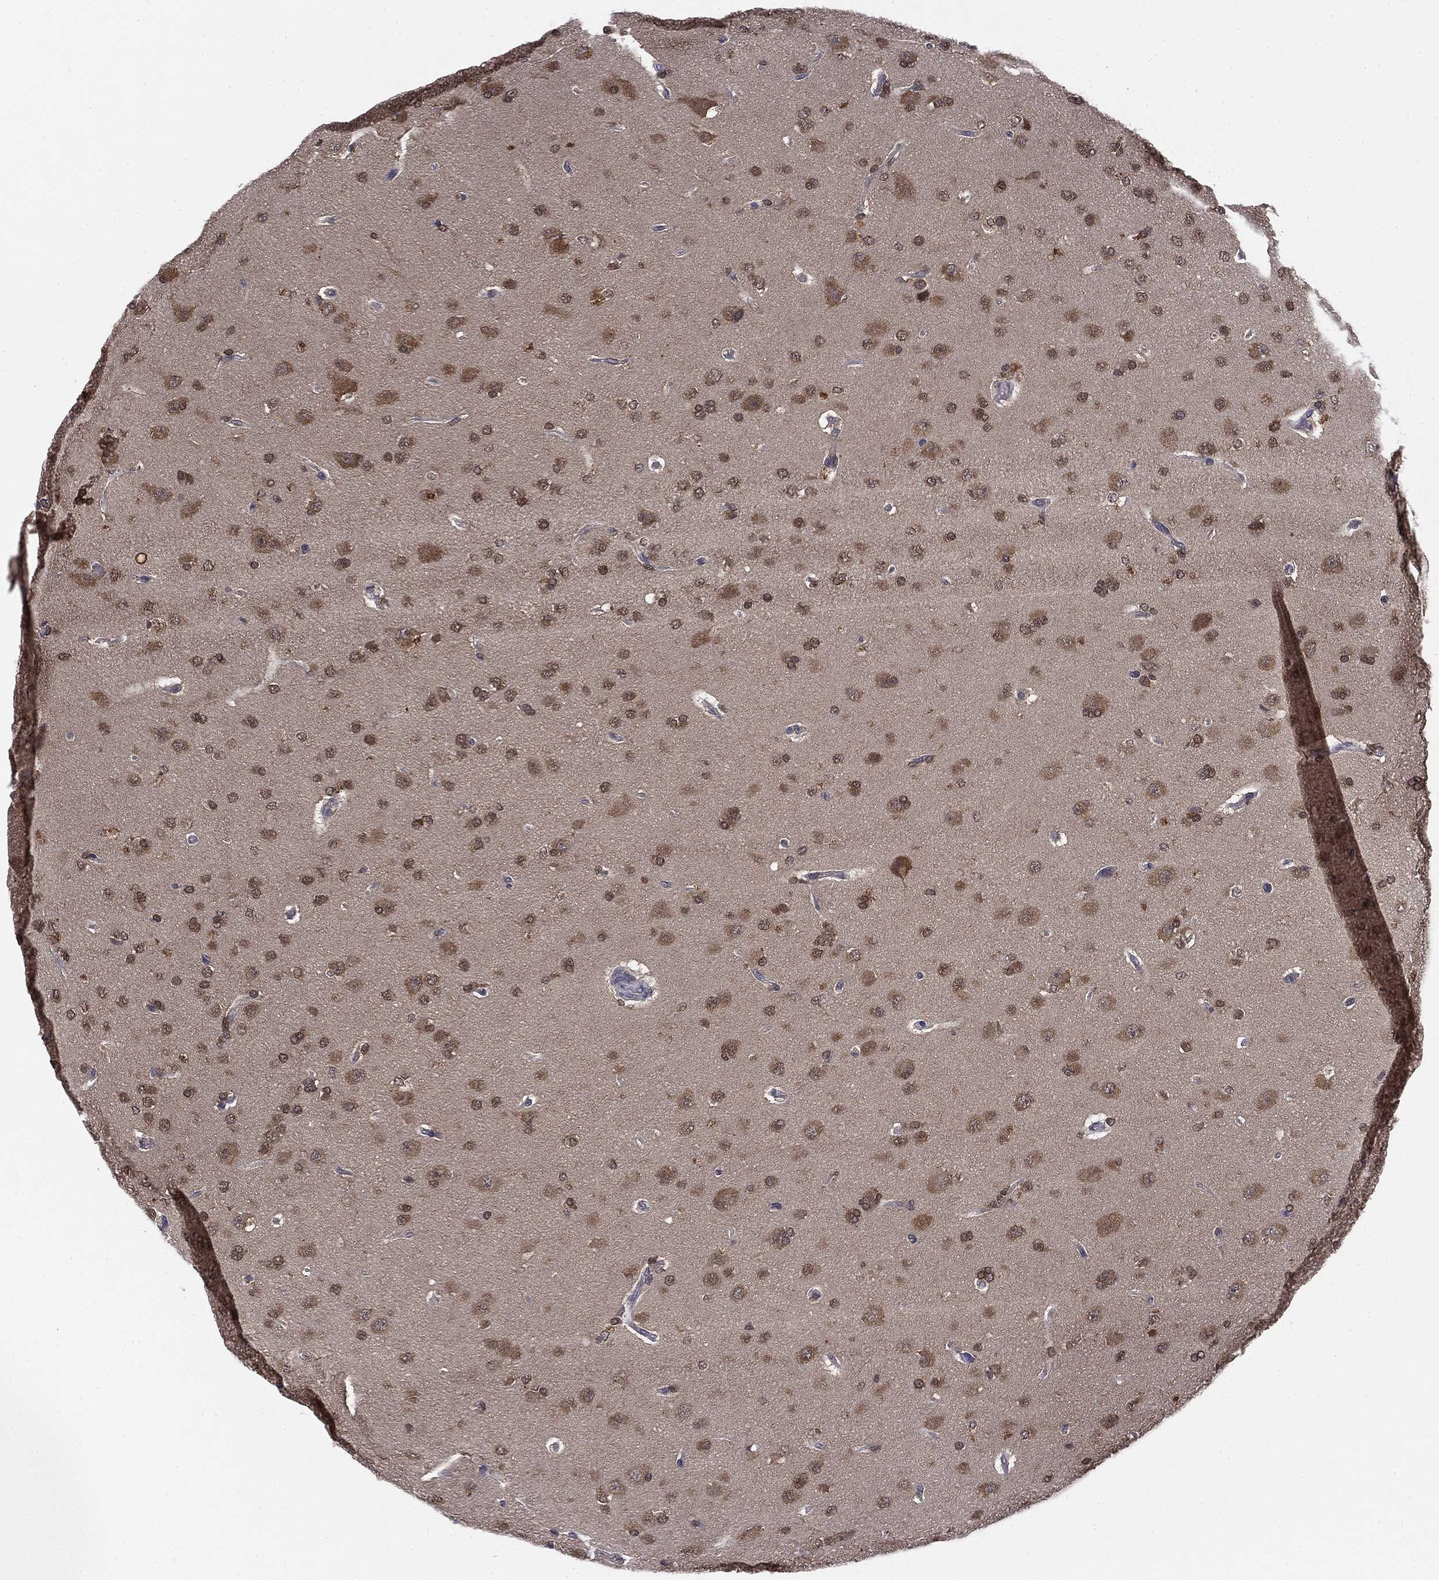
{"staining": {"intensity": "moderate", "quantity": ">75%", "location": "cytoplasmic/membranous"}, "tissue": "glioma", "cell_type": "Tumor cells", "image_type": "cancer", "snomed": [{"axis": "morphology", "description": "Glioma, malignant, NOS"}, {"axis": "topography", "description": "Cerebral cortex"}], "caption": "Protein staining displays moderate cytoplasmic/membranous staining in about >75% of tumor cells in glioma (malignant).", "gene": "KRT7", "patient": {"sex": "male", "age": 58}}